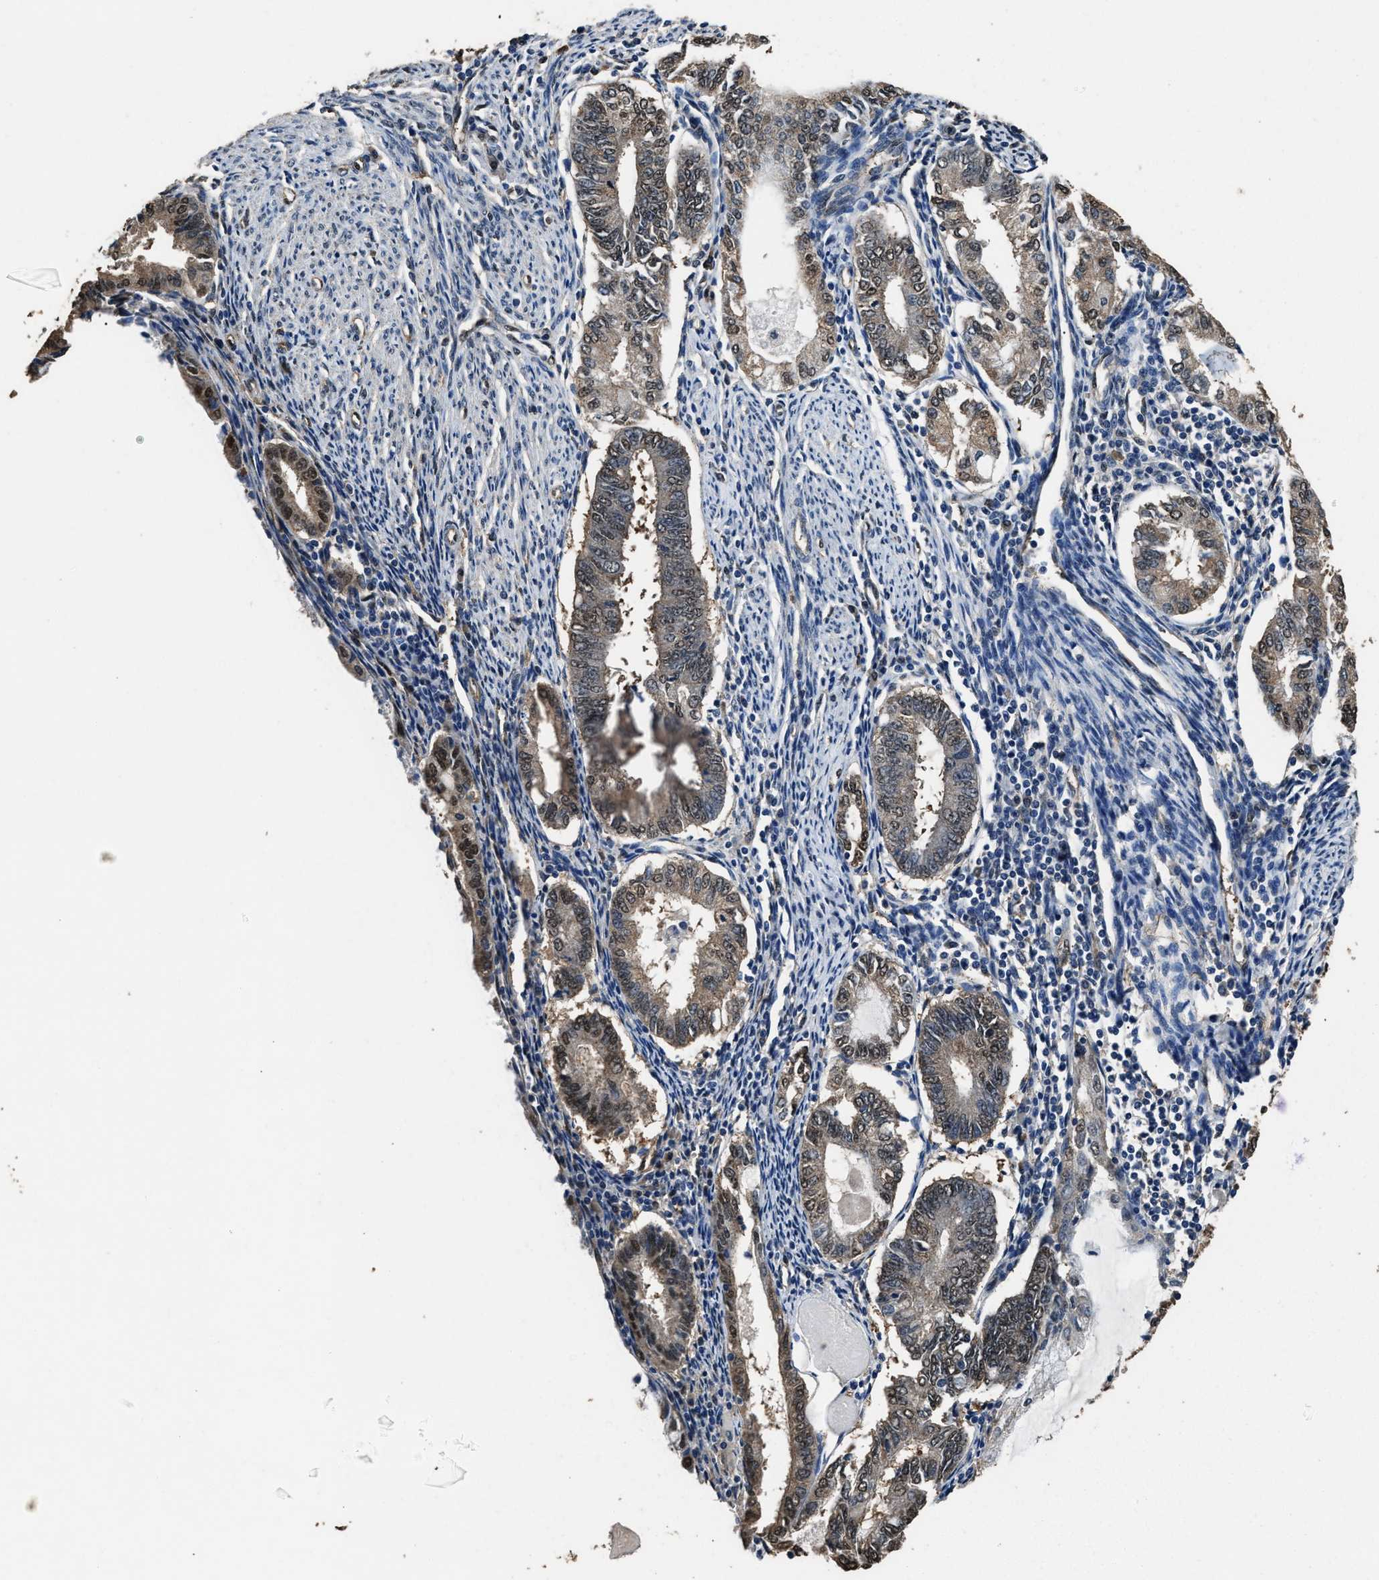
{"staining": {"intensity": "weak", "quantity": ">75%", "location": "cytoplasmic/membranous,nuclear"}, "tissue": "endometrial cancer", "cell_type": "Tumor cells", "image_type": "cancer", "snomed": [{"axis": "morphology", "description": "Adenocarcinoma, NOS"}, {"axis": "topography", "description": "Endometrium"}], "caption": "Brown immunohistochemical staining in adenocarcinoma (endometrial) exhibits weak cytoplasmic/membranous and nuclear staining in approximately >75% of tumor cells.", "gene": "YWHAE", "patient": {"sex": "female", "age": 86}}